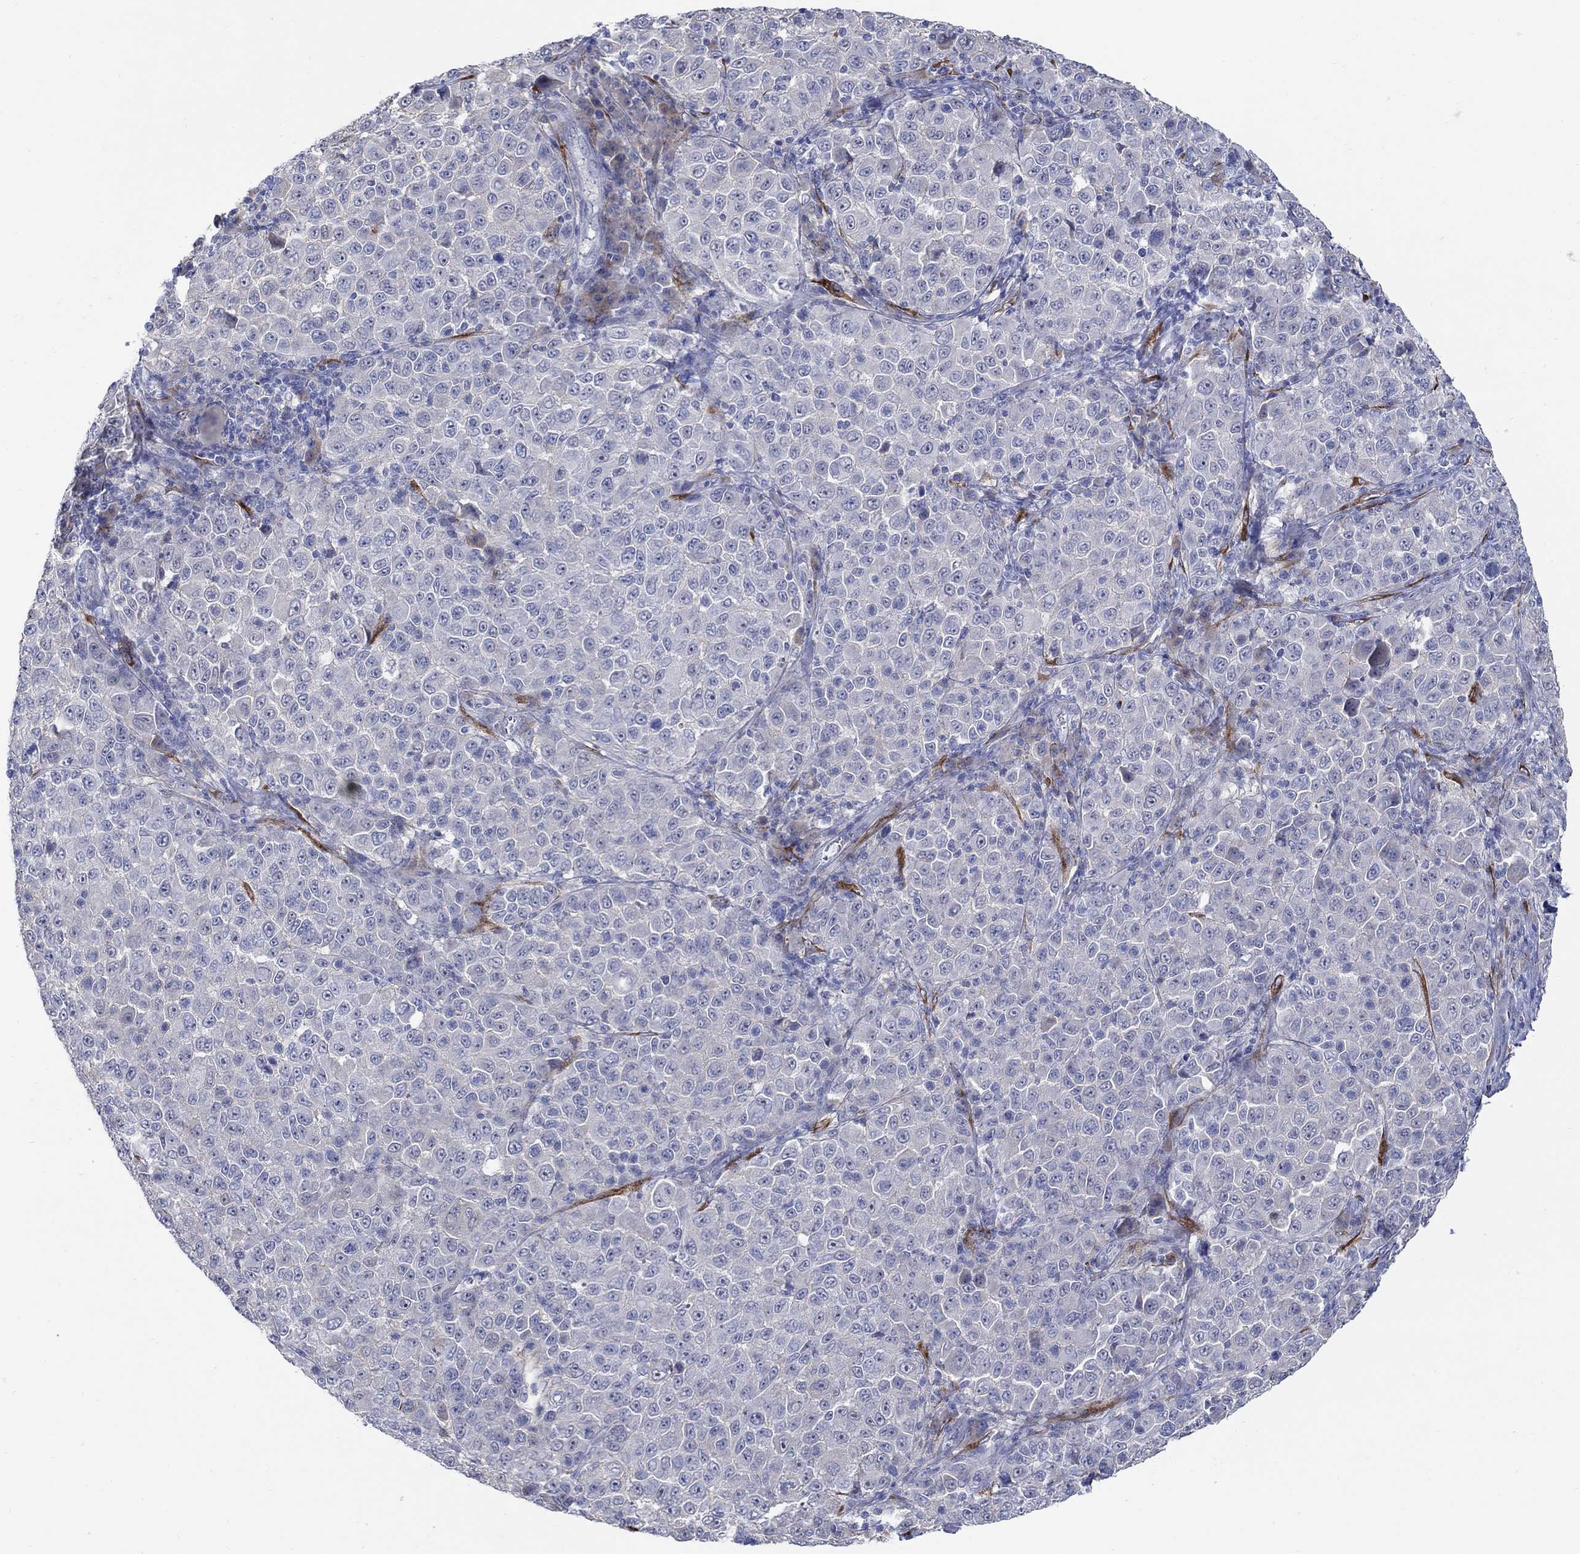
{"staining": {"intensity": "negative", "quantity": "none", "location": "none"}, "tissue": "melanoma", "cell_type": "Tumor cells", "image_type": "cancer", "snomed": [{"axis": "morphology", "description": "Malignant melanoma, NOS"}, {"axis": "topography", "description": "Skin"}], "caption": "Immunohistochemistry (IHC) photomicrograph of human melanoma stained for a protein (brown), which shows no staining in tumor cells.", "gene": "REEP2", "patient": {"sex": "female", "age": 57}}